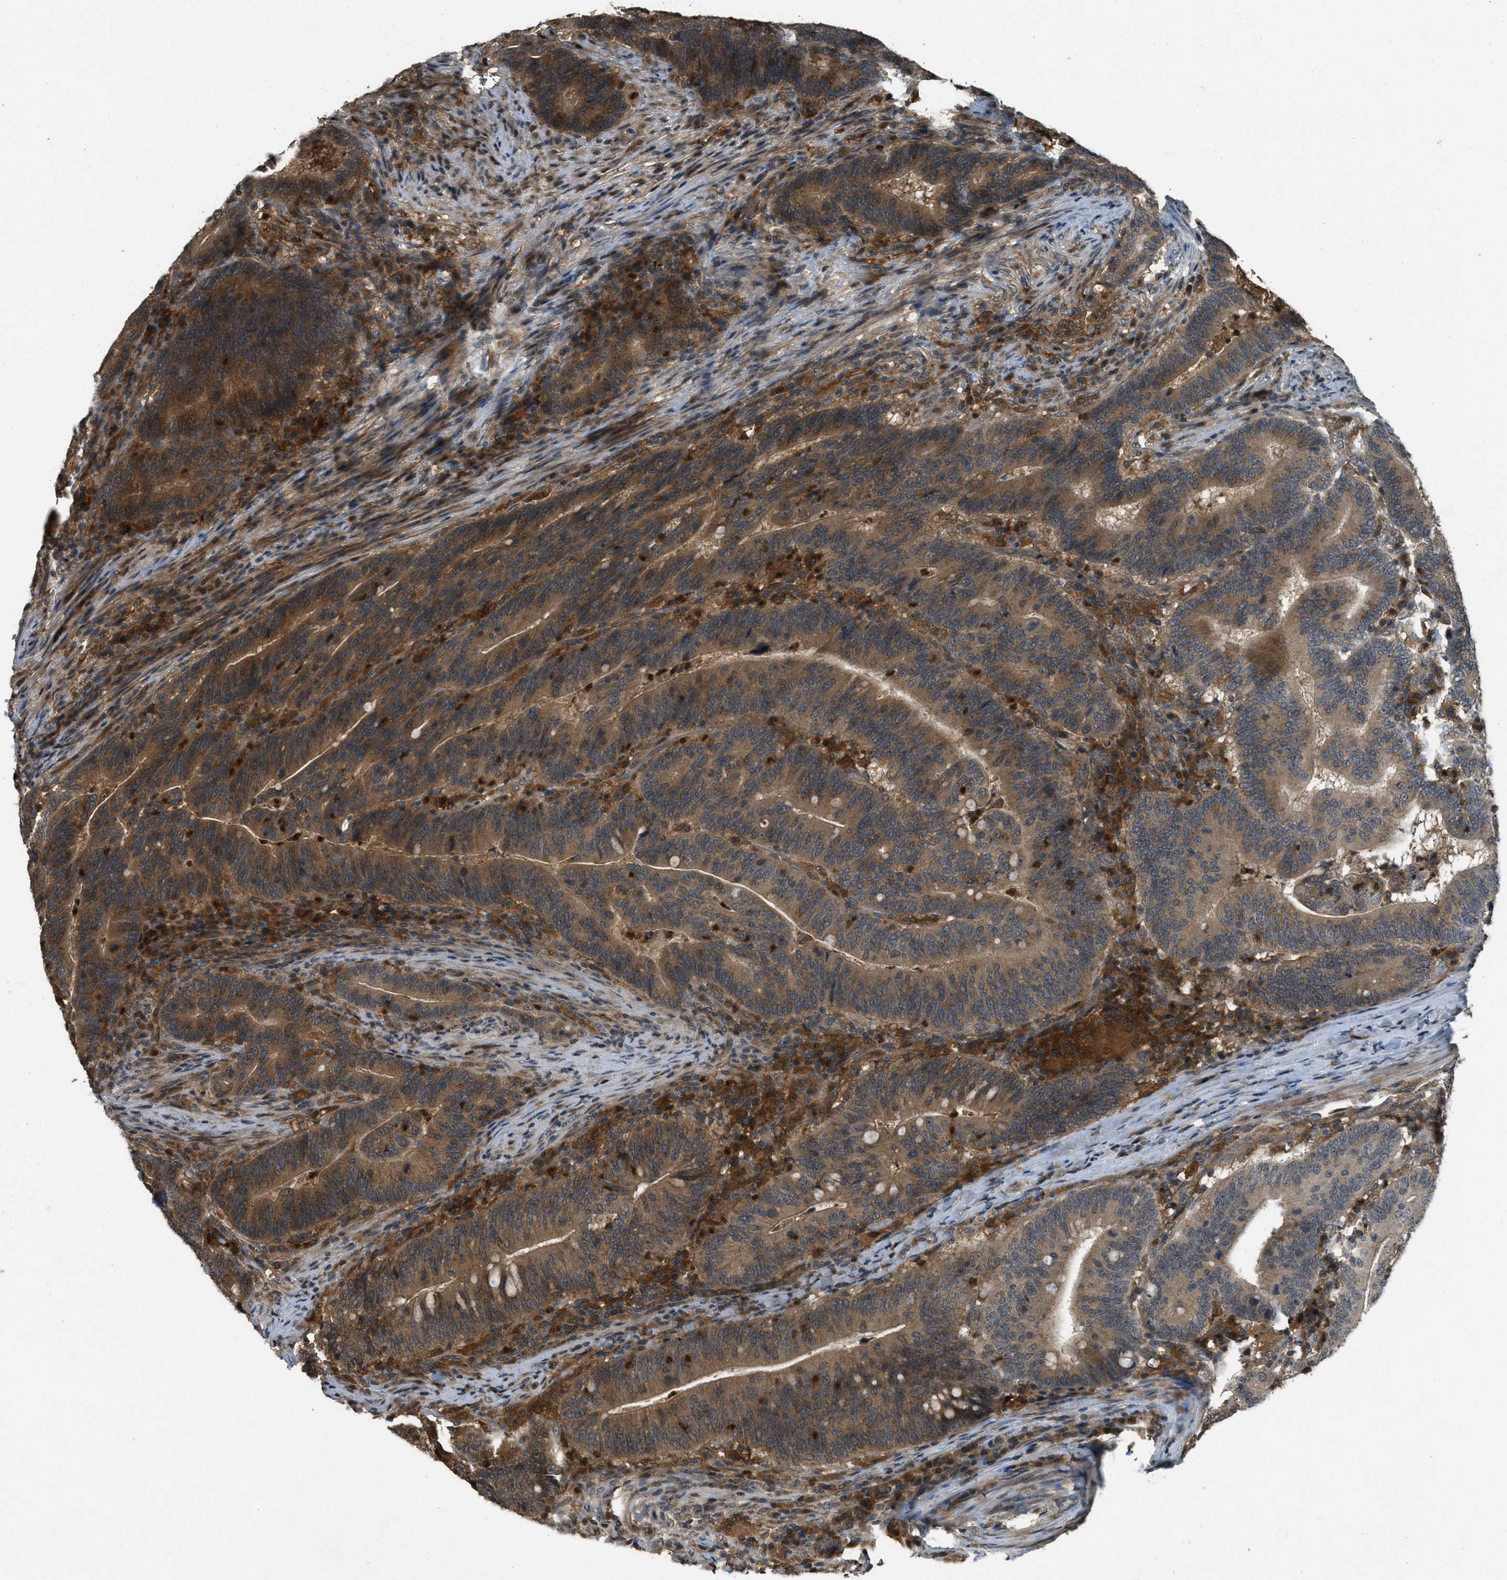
{"staining": {"intensity": "moderate", "quantity": ">75%", "location": "cytoplasmic/membranous"}, "tissue": "colorectal cancer", "cell_type": "Tumor cells", "image_type": "cancer", "snomed": [{"axis": "morphology", "description": "Normal tissue, NOS"}, {"axis": "morphology", "description": "Adenocarcinoma, NOS"}, {"axis": "topography", "description": "Colon"}], "caption": "A brown stain labels moderate cytoplasmic/membranous expression of a protein in adenocarcinoma (colorectal) tumor cells.", "gene": "ATG7", "patient": {"sex": "female", "age": 66}}